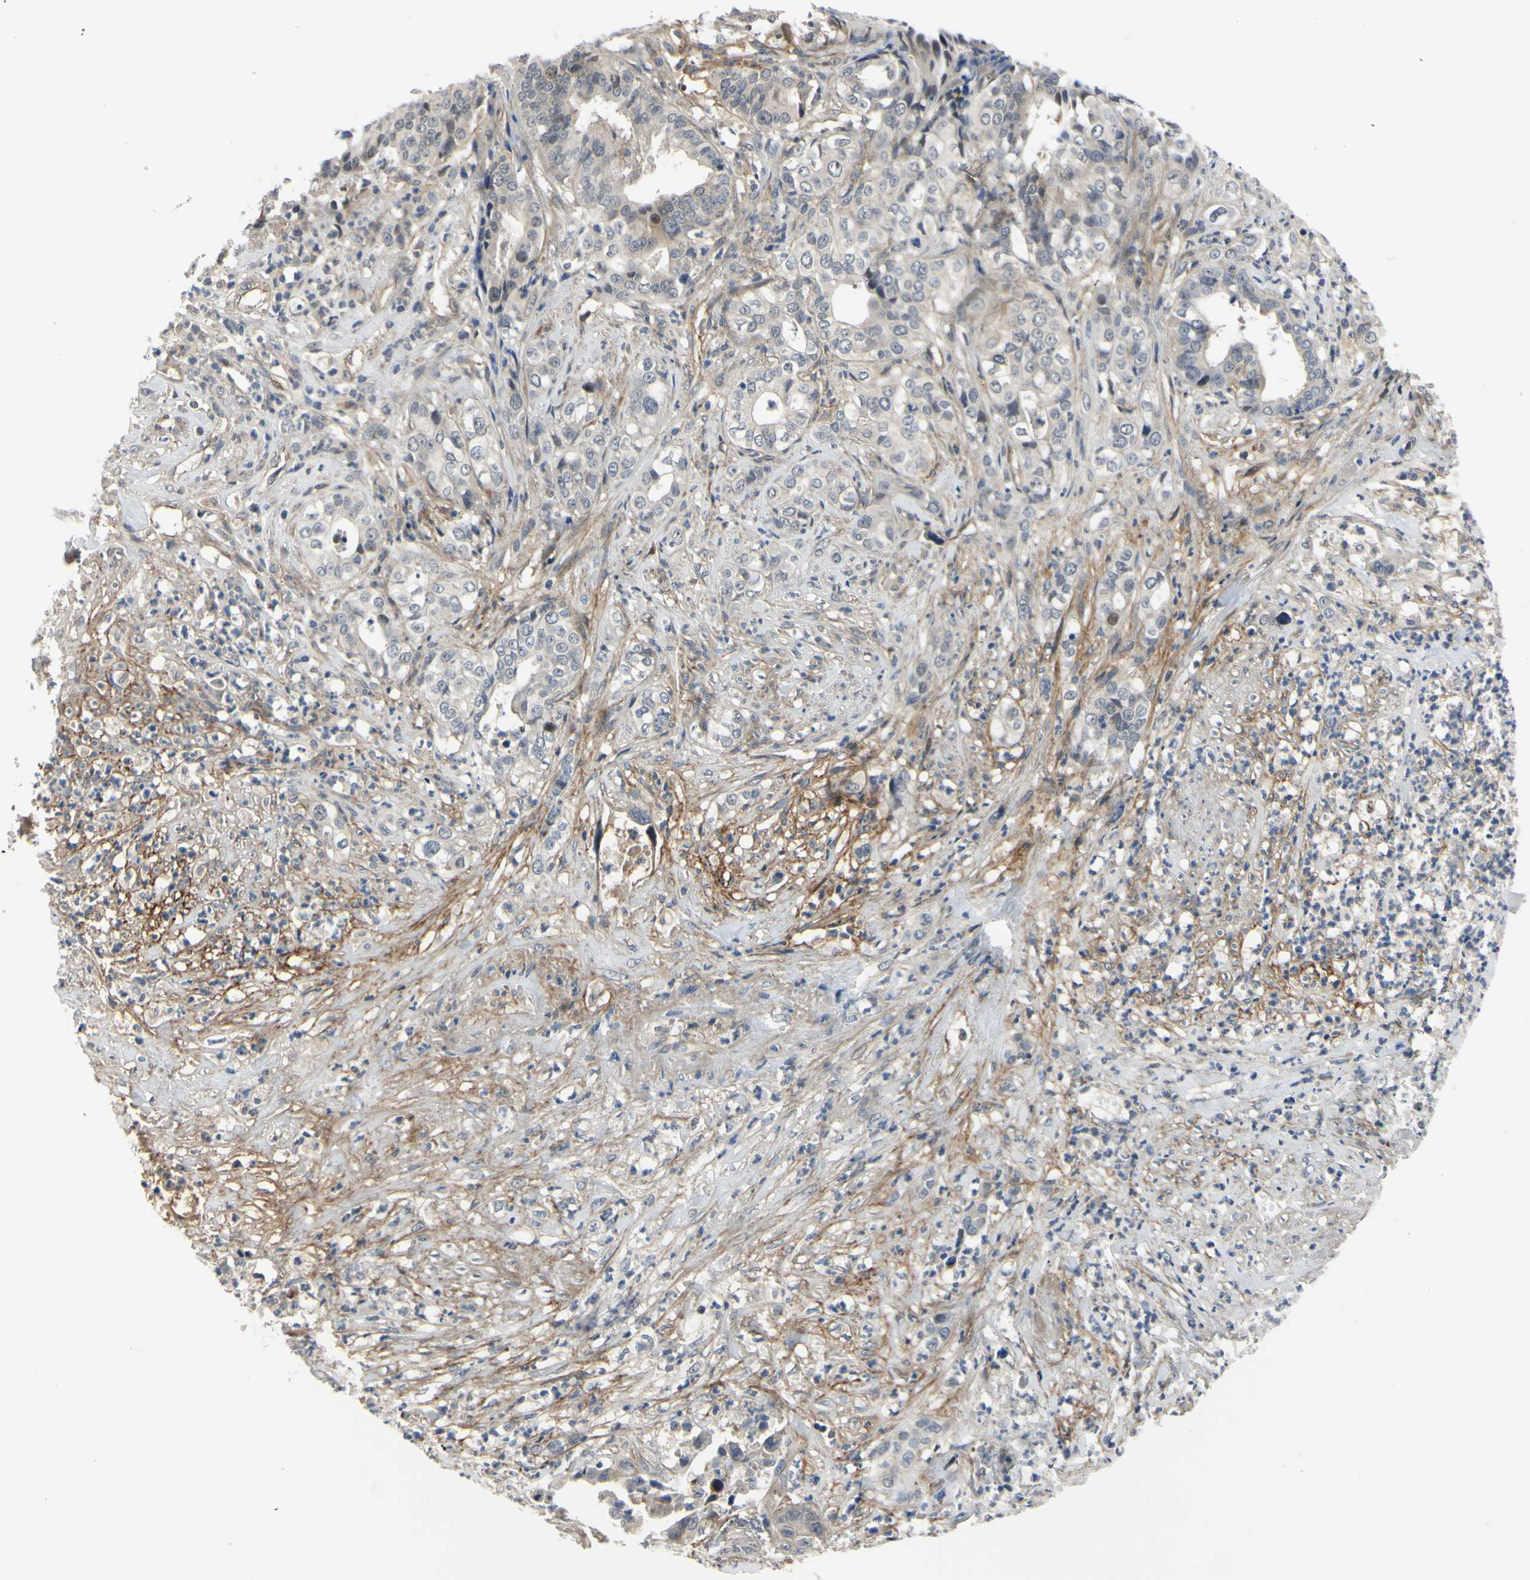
{"staining": {"intensity": "moderate", "quantity": "25%-75%", "location": "cytoplasmic/membranous"}, "tissue": "liver cancer", "cell_type": "Tumor cells", "image_type": "cancer", "snomed": [{"axis": "morphology", "description": "Cholangiocarcinoma"}, {"axis": "topography", "description": "Liver"}], "caption": "An image showing moderate cytoplasmic/membranous staining in about 25%-75% of tumor cells in cholangiocarcinoma (liver), as visualized by brown immunohistochemical staining.", "gene": "COMMD9", "patient": {"sex": "female", "age": 61}}